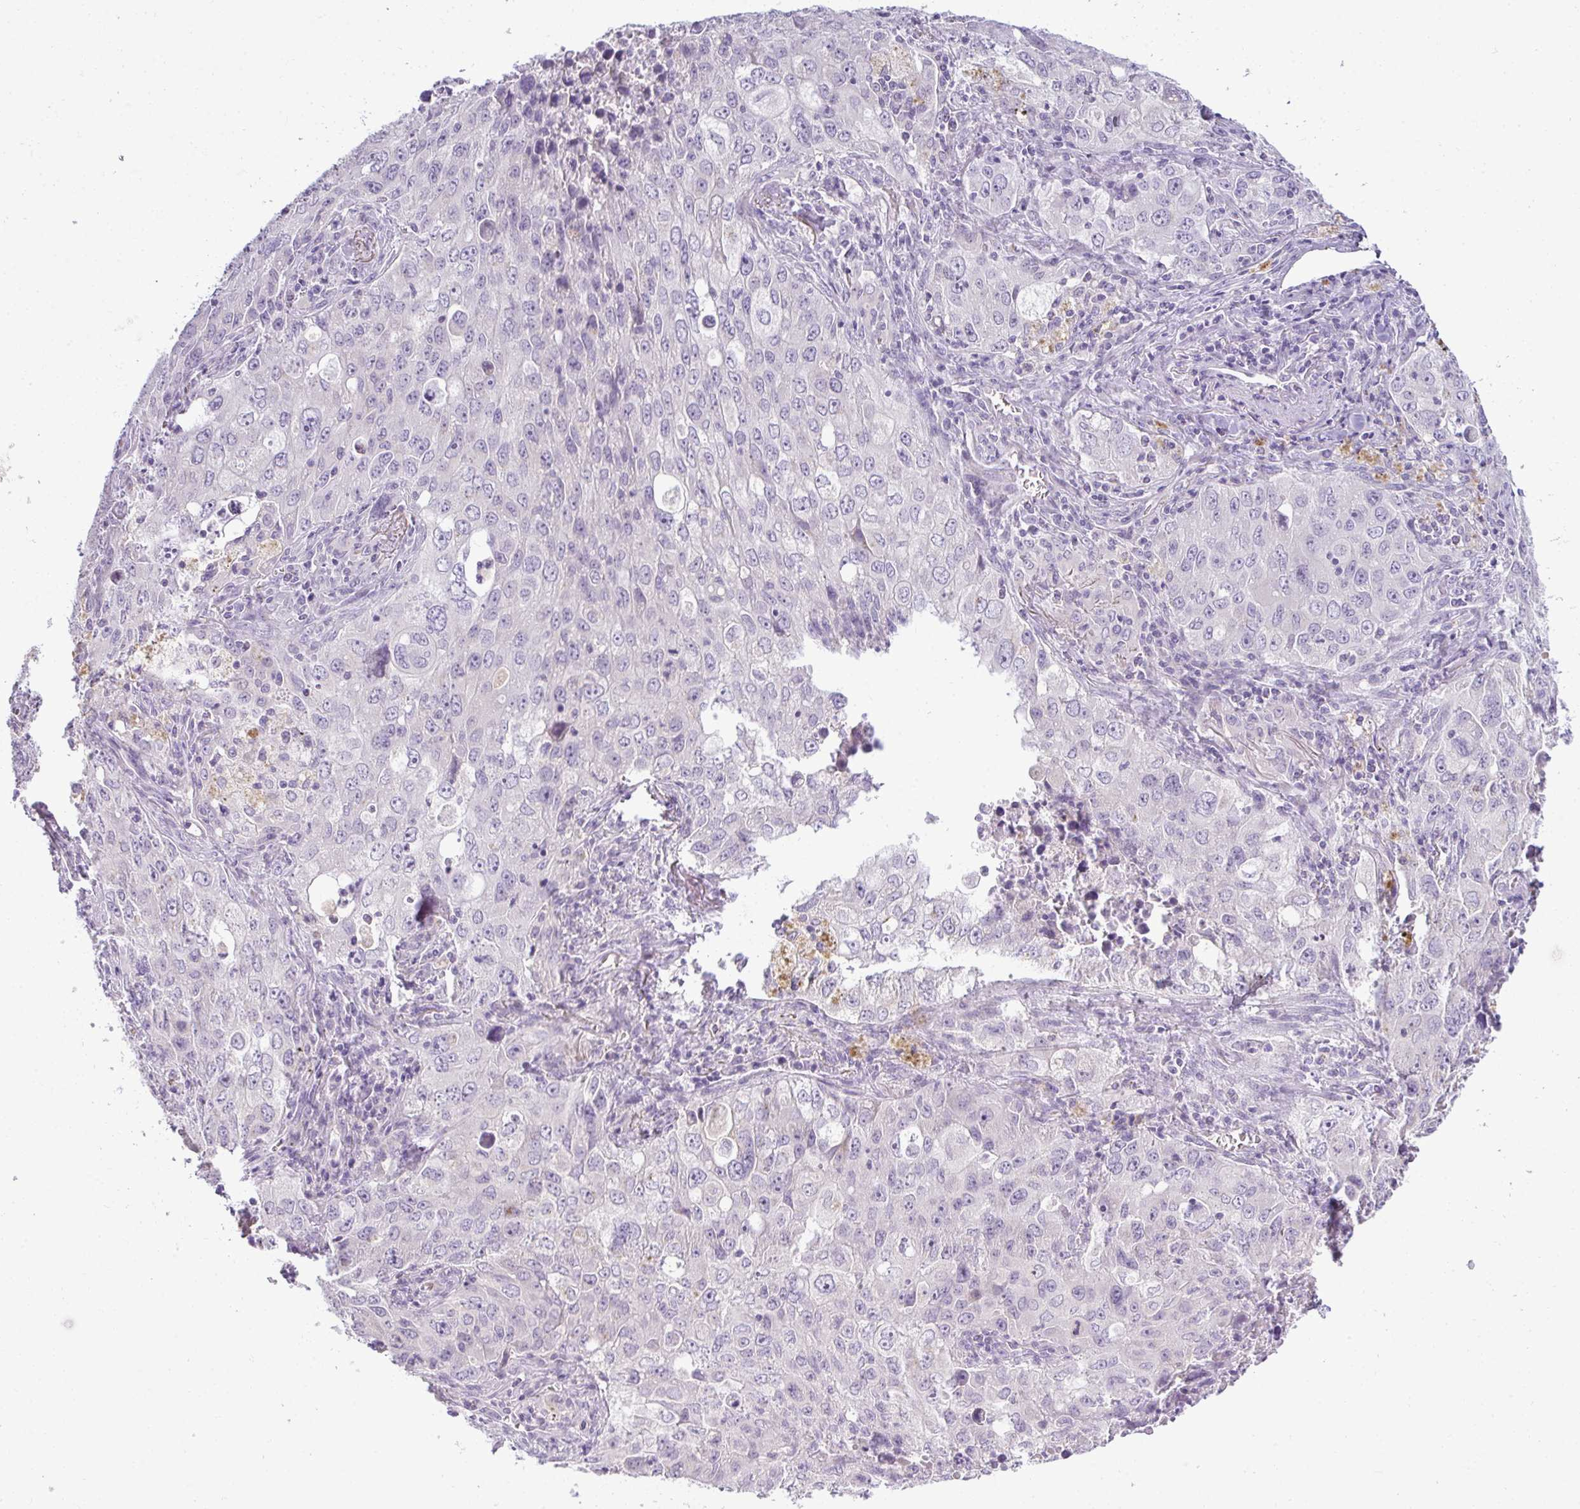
{"staining": {"intensity": "negative", "quantity": "none", "location": "none"}, "tissue": "lung cancer", "cell_type": "Tumor cells", "image_type": "cancer", "snomed": [{"axis": "morphology", "description": "Adenocarcinoma, NOS"}, {"axis": "morphology", "description": "Adenocarcinoma, metastatic, NOS"}, {"axis": "topography", "description": "Lymph node"}, {"axis": "topography", "description": "Lung"}], "caption": "IHC micrograph of neoplastic tissue: human lung cancer stained with DAB (3,3'-diaminobenzidine) shows no significant protein positivity in tumor cells. (IHC, brightfield microscopy, high magnification).", "gene": "CMPK1", "patient": {"sex": "female", "age": 42}}